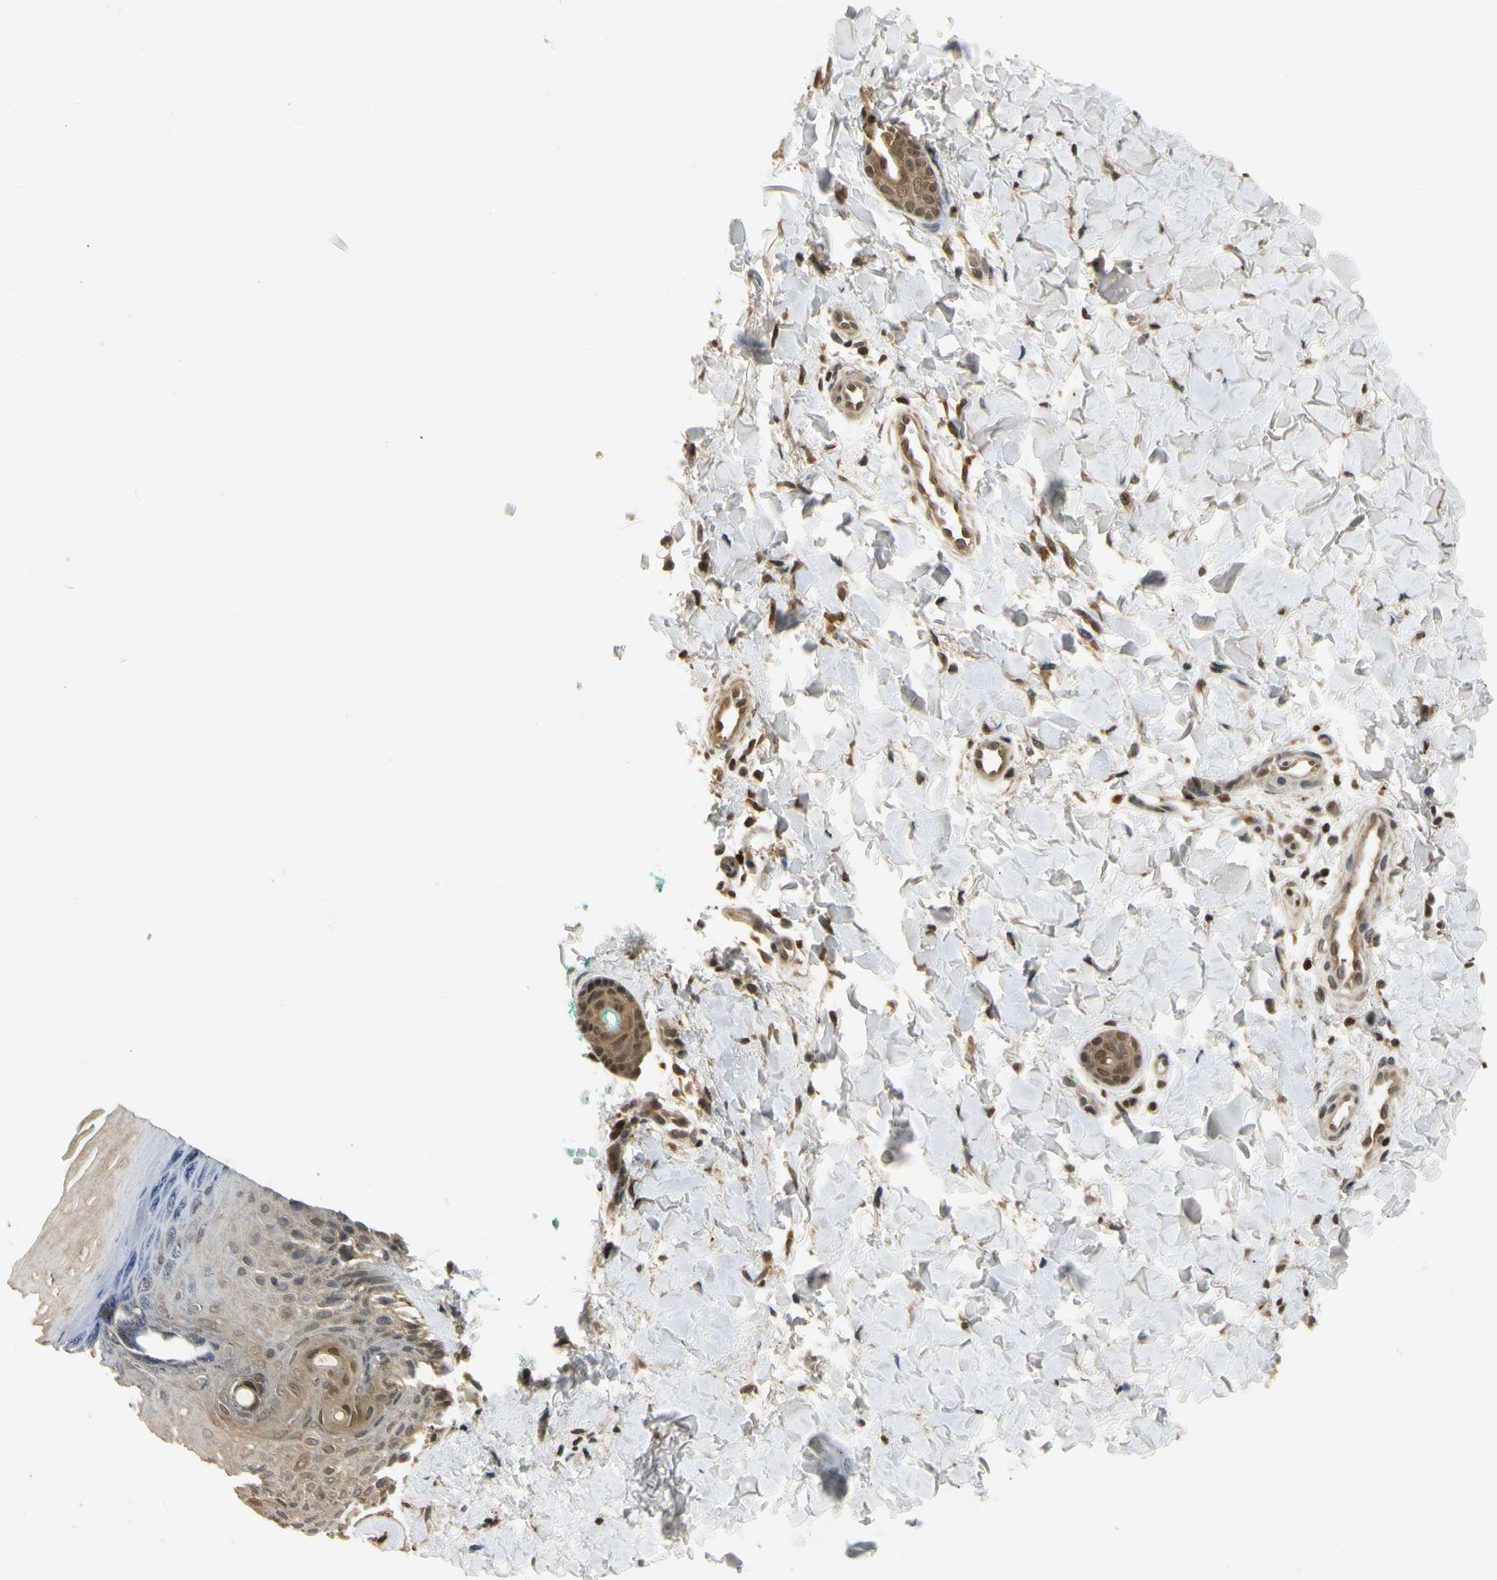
{"staining": {"intensity": "moderate", "quantity": ">75%", "location": "cytoplasmic/membranous,nuclear"}, "tissue": "skin", "cell_type": "Fibroblasts", "image_type": "normal", "snomed": [{"axis": "morphology", "description": "Normal tissue, NOS"}, {"axis": "topography", "description": "Skin"}], "caption": "This is a photomicrograph of immunohistochemistry (IHC) staining of normal skin, which shows moderate staining in the cytoplasmic/membranous,nuclear of fibroblasts.", "gene": "SOD1", "patient": {"sex": "male", "age": 26}}